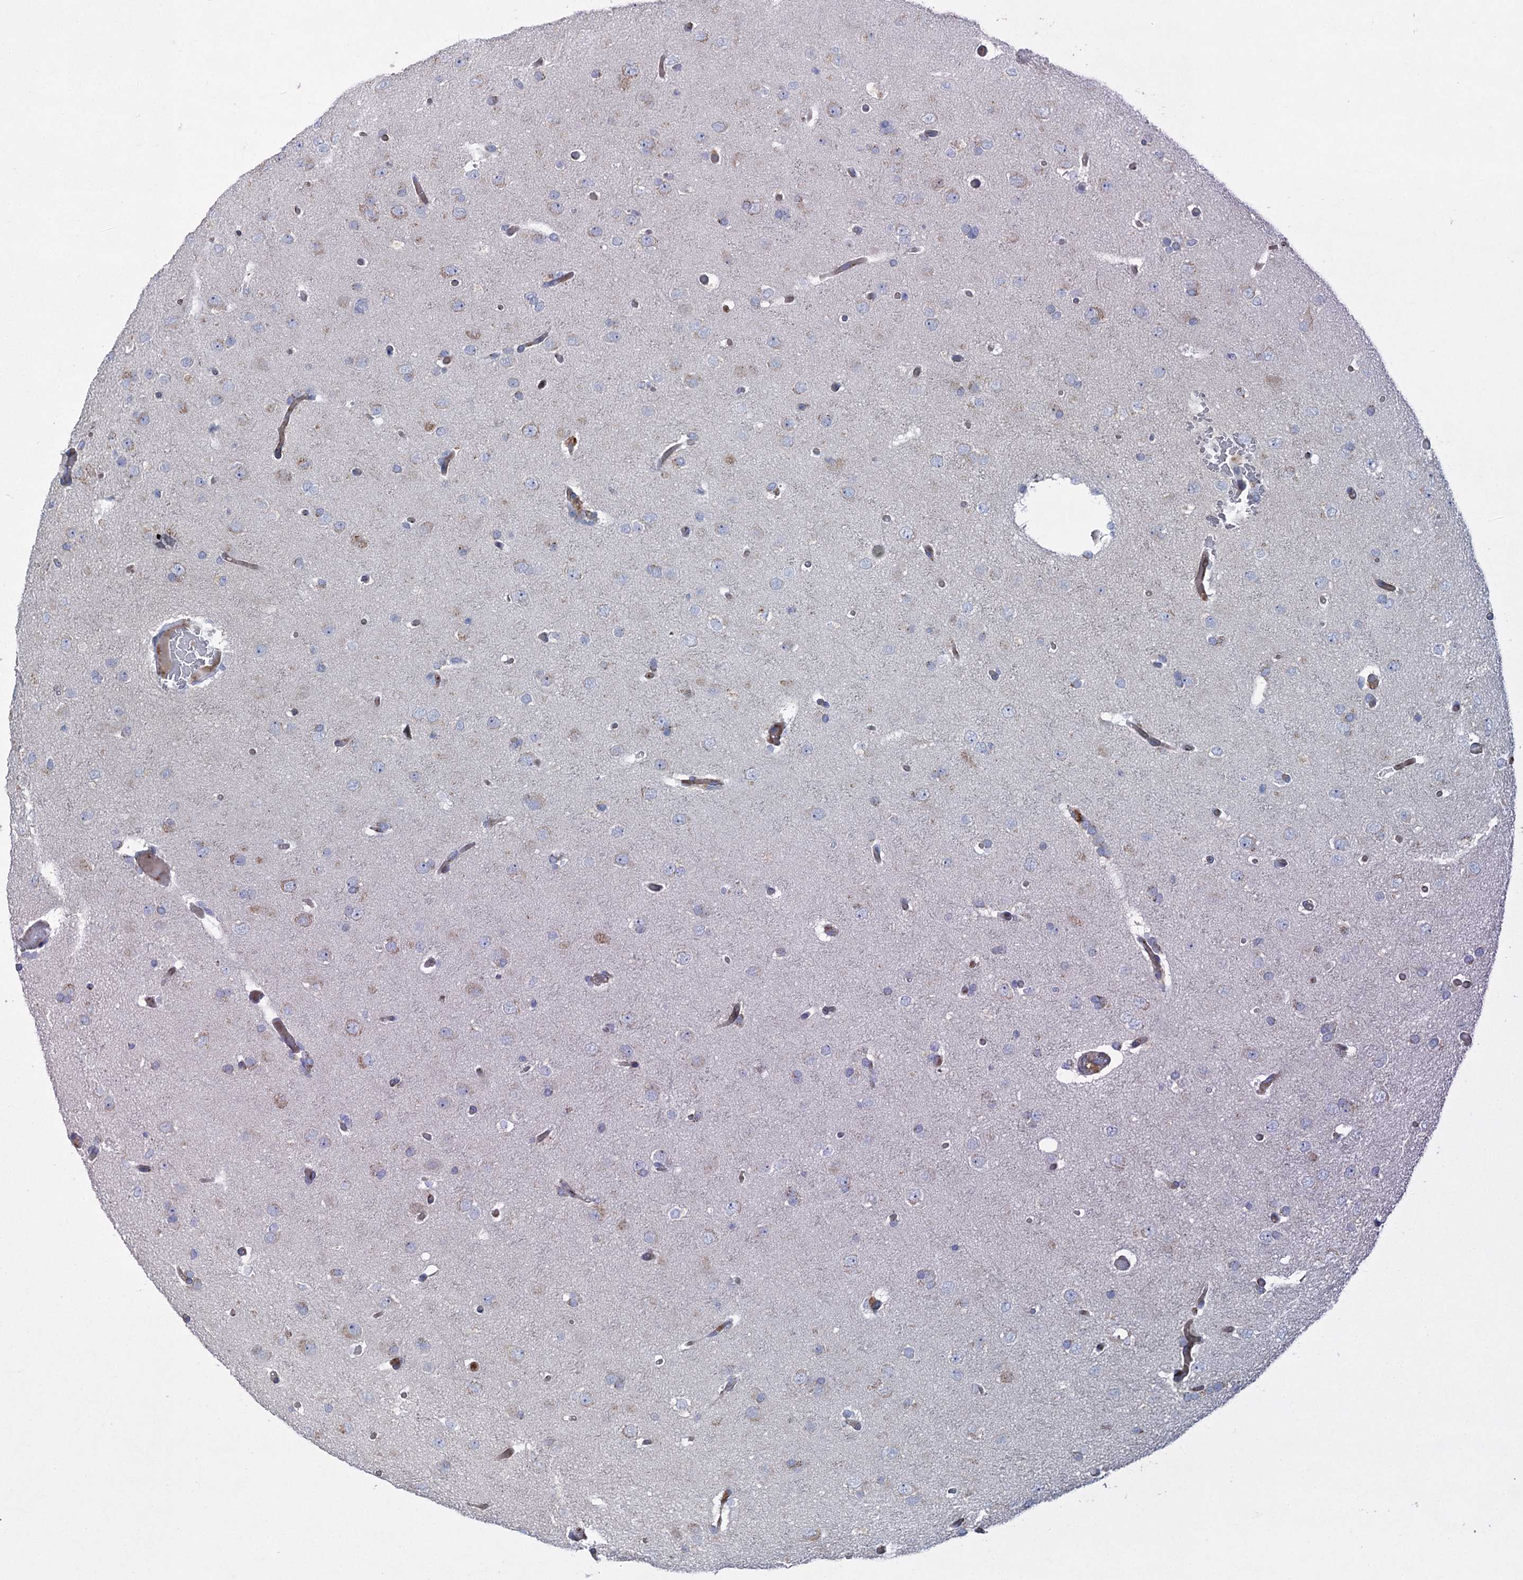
{"staining": {"intensity": "negative", "quantity": "none", "location": "none"}, "tissue": "glioma", "cell_type": "Tumor cells", "image_type": "cancer", "snomed": [{"axis": "morphology", "description": "Glioma, malignant, High grade"}, {"axis": "topography", "description": "Cerebral cortex"}], "caption": "DAB immunohistochemical staining of glioma shows no significant staining in tumor cells. Brightfield microscopy of IHC stained with DAB (3,3'-diaminobenzidine) (brown) and hematoxylin (blue), captured at high magnification.", "gene": "NME7", "patient": {"sex": "female", "age": 36}}